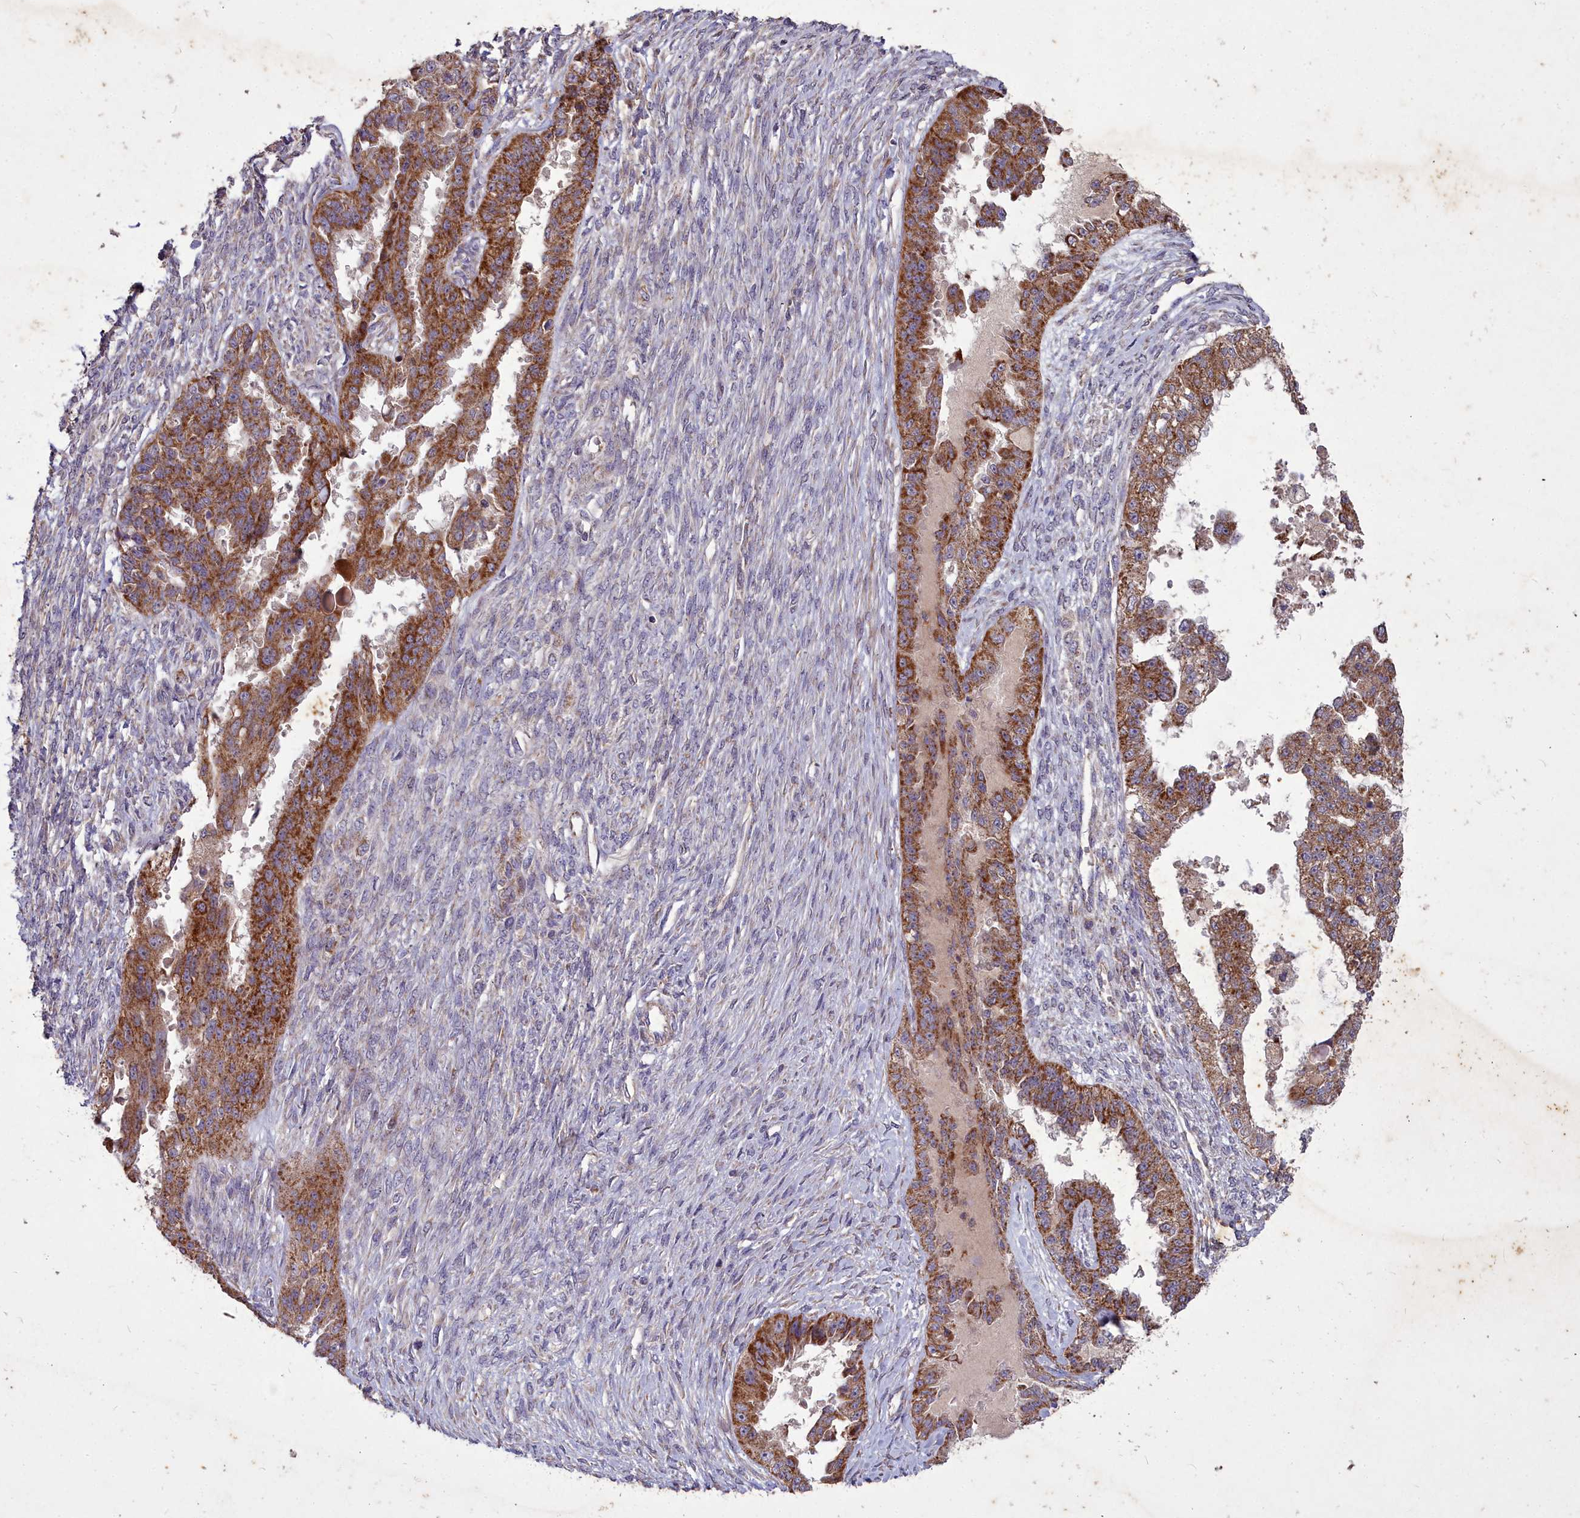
{"staining": {"intensity": "strong", "quantity": ">75%", "location": "cytoplasmic/membranous"}, "tissue": "ovarian cancer", "cell_type": "Tumor cells", "image_type": "cancer", "snomed": [{"axis": "morphology", "description": "Cystadenocarcinoma, serous, NOS"}, {"axis": "topography", "description": "Ovary"}], "caption": "Immunohistochemical staining of human serous cystadenocarcinoma (ovarian) demonstrates high levels of strong cytoplasmic/membranous positivity in about >75% of tumor cells.", "gene": "COX11", "patient": {"sex": "female", "age": 58}}